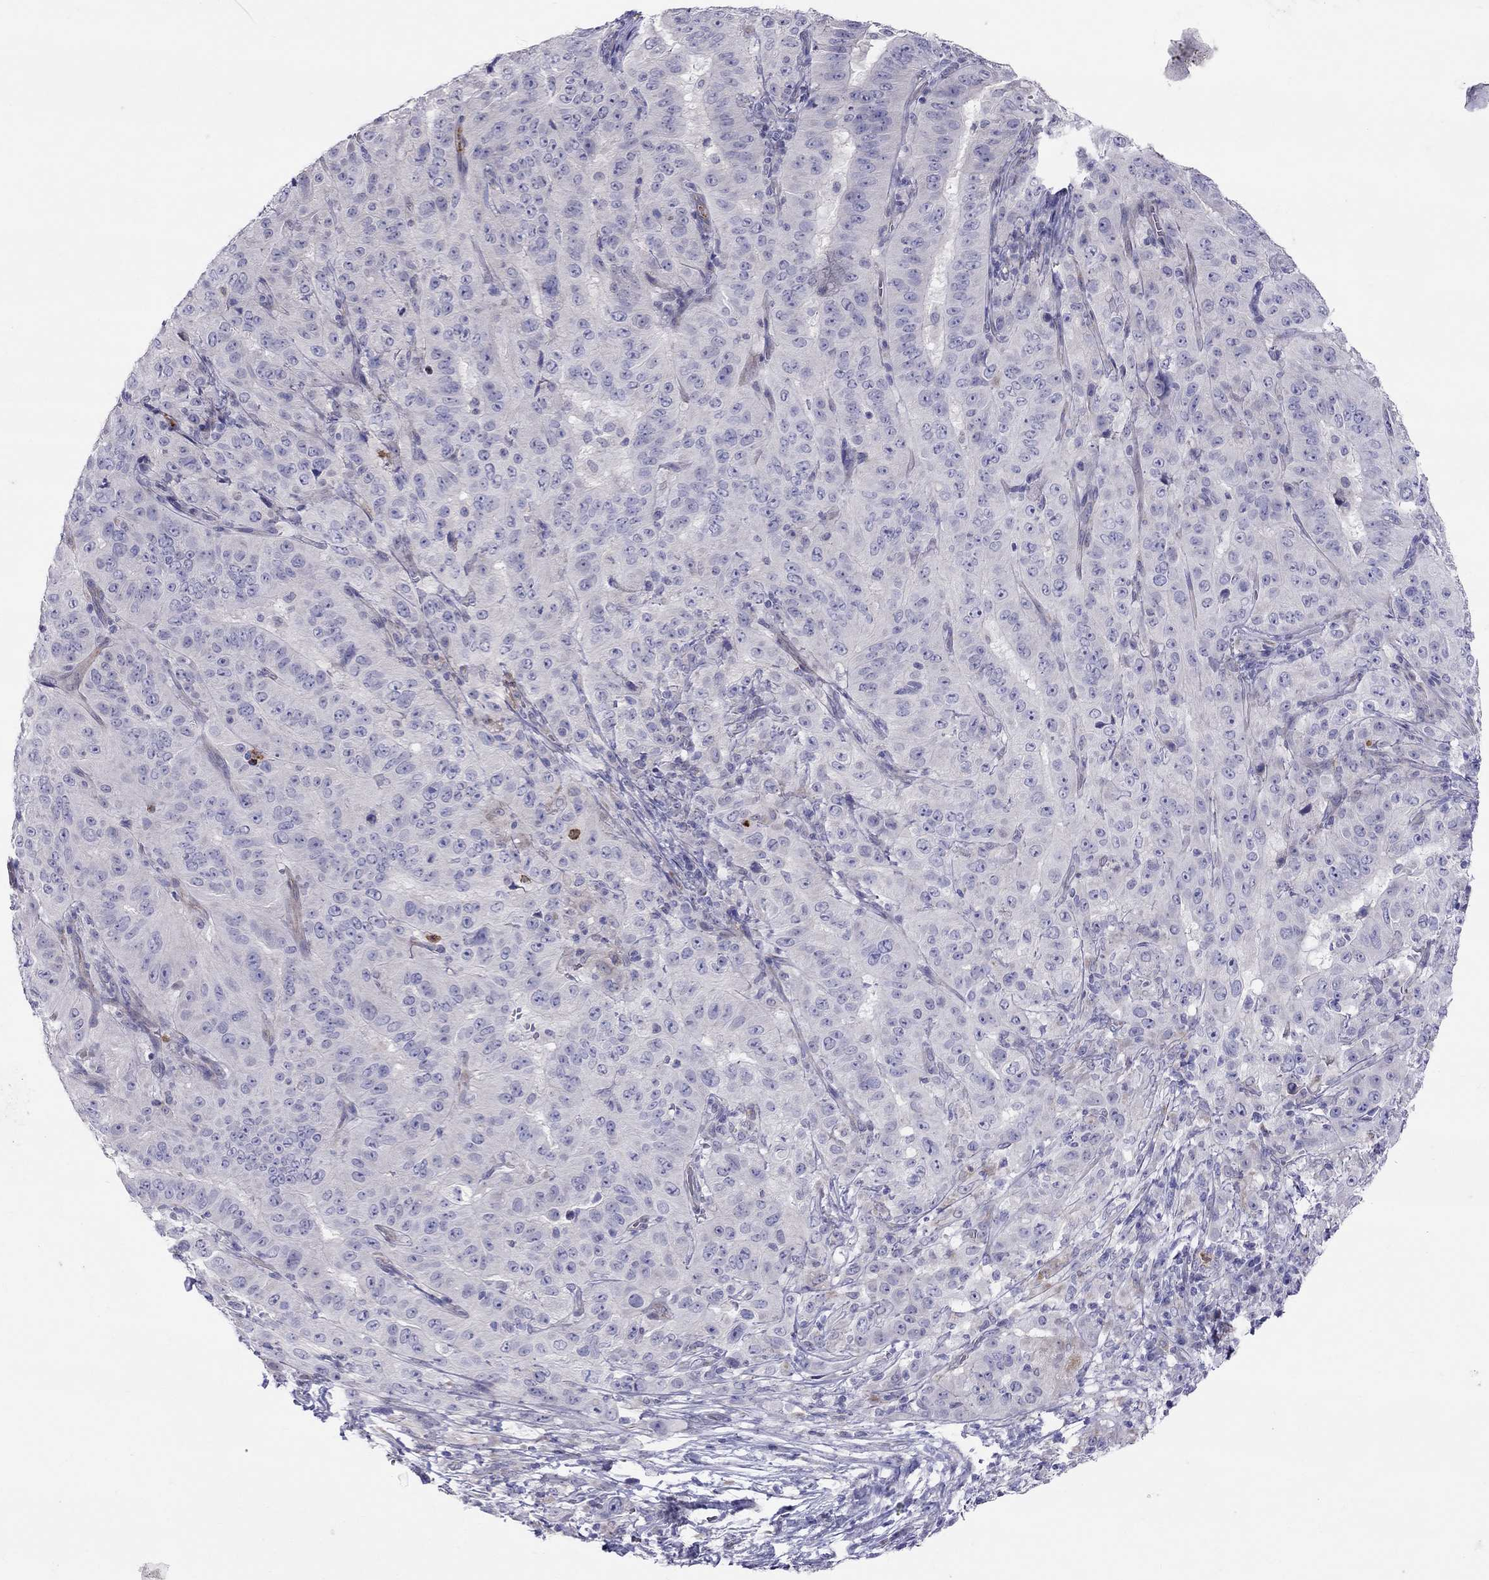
{"staining": {"intensity": "negative", "quantity": "none", "location": "none"}, "tissue": "pancreatic cancer", "cell_type": "Tumor cells", "image_type": "cancer", "snomed": [{"axis": "morphology", "description": "Adenocarcinoma, NOS"}, {"axis": "topography", "description": "Pancreas"}], "caption": "This histopathology image is of pancreatic cancer (adenocarcinoma) stained with IHC to label a protein in brown with the nuclei are counter-stained blue. There is no expression in tumor cells.", "gene": "SPINT4", "patient": {"sex": "male", "age": 63}}